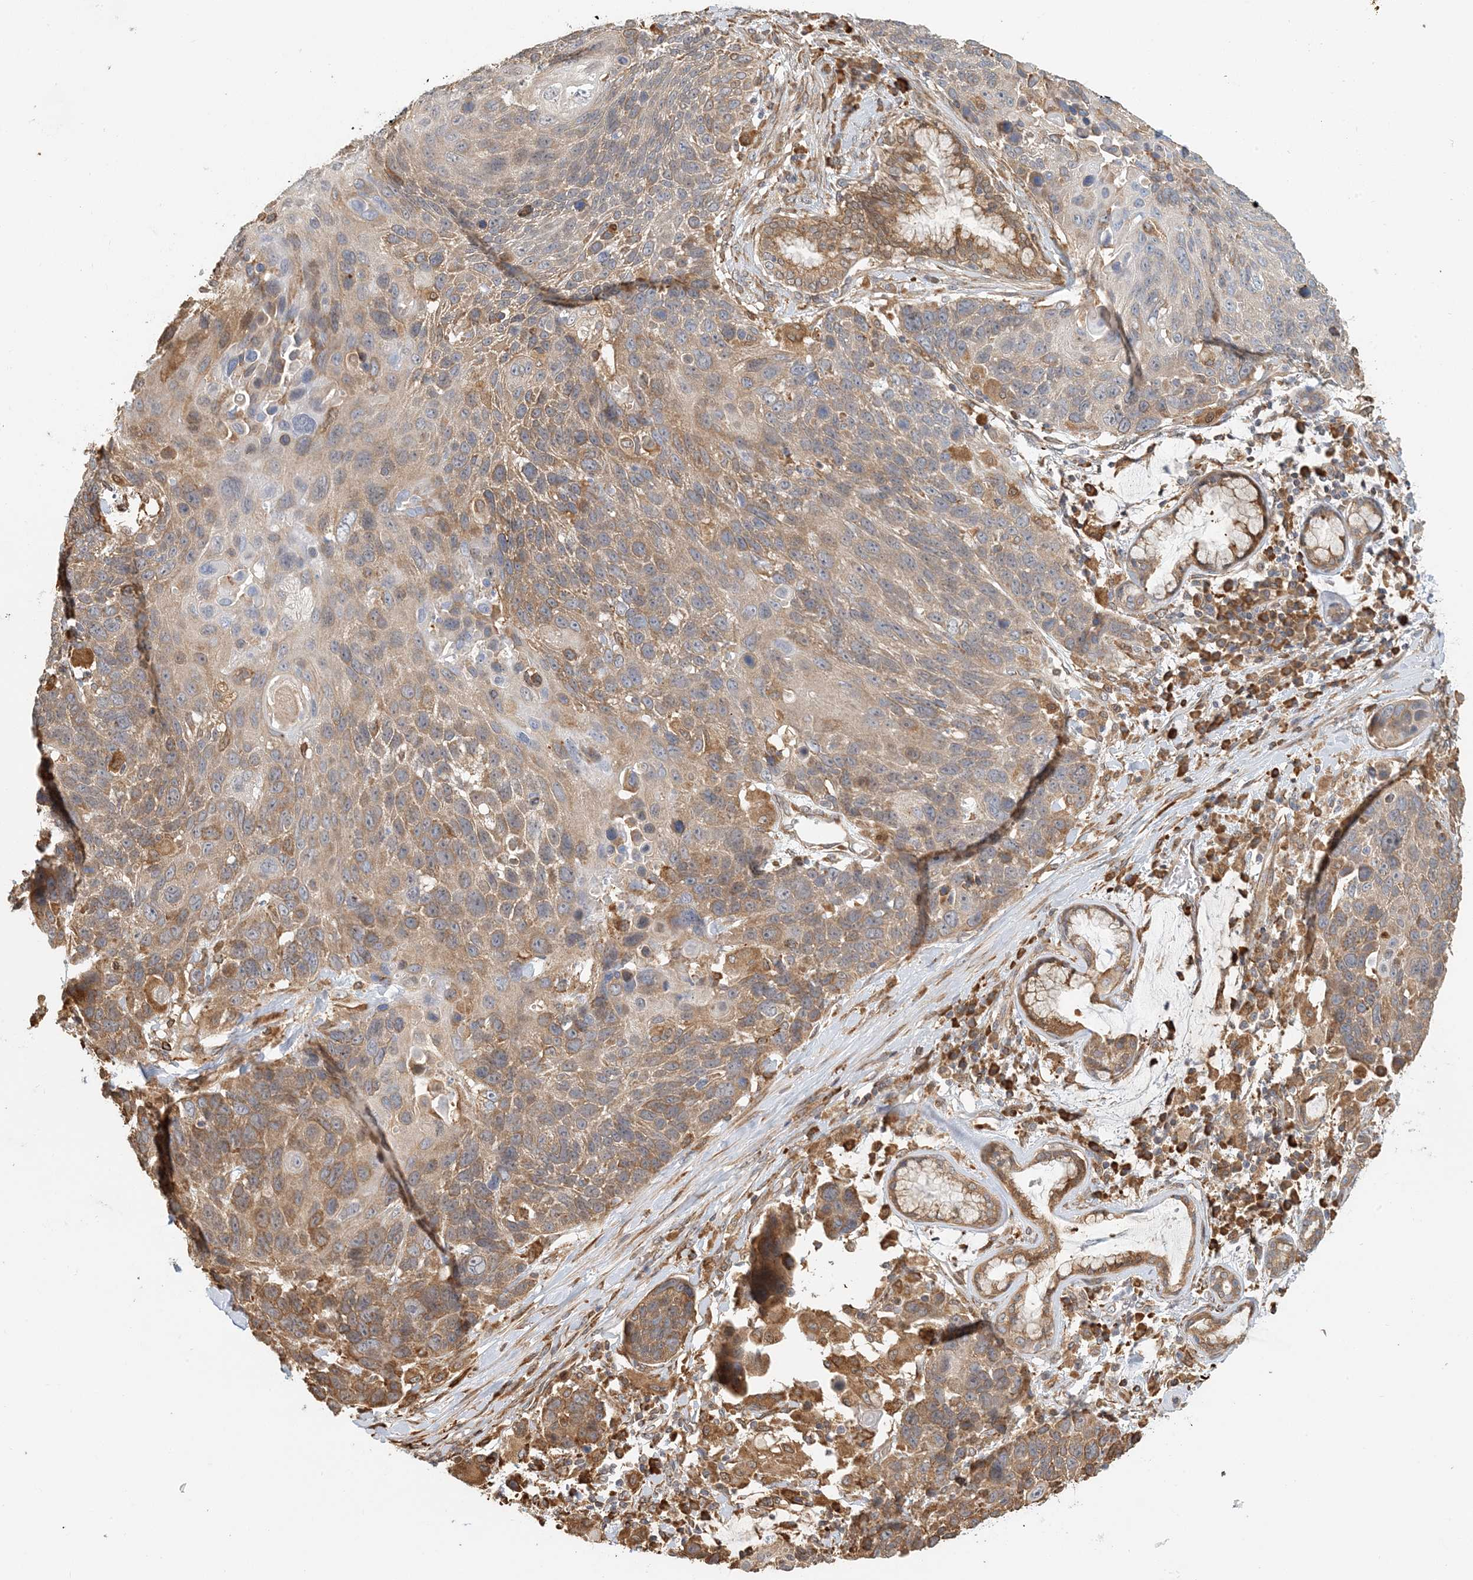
{"staining": {"intensity": "moderate", "quantity": "25%-75%", "location": "cytoplasmic/membranous"}, "tissue": "lung cancer", "cell_type": "Tumor cells", "image_type": "cancer", "snomed": [{"axis": "morphology", "description": "Squamous cell carcinoma, NOS"}, {"axis": "topography", "description": "Lung"}], "caption": "This photomicrograph exhibits immunohistochemistry (IHC) staining of lung cancer, with medium moderate cytoplasmic/membranous staining in approximately 25%-75% of tumor cells.", "gene": "HNMT", "patient": {"sex": "male", "age": 66}}